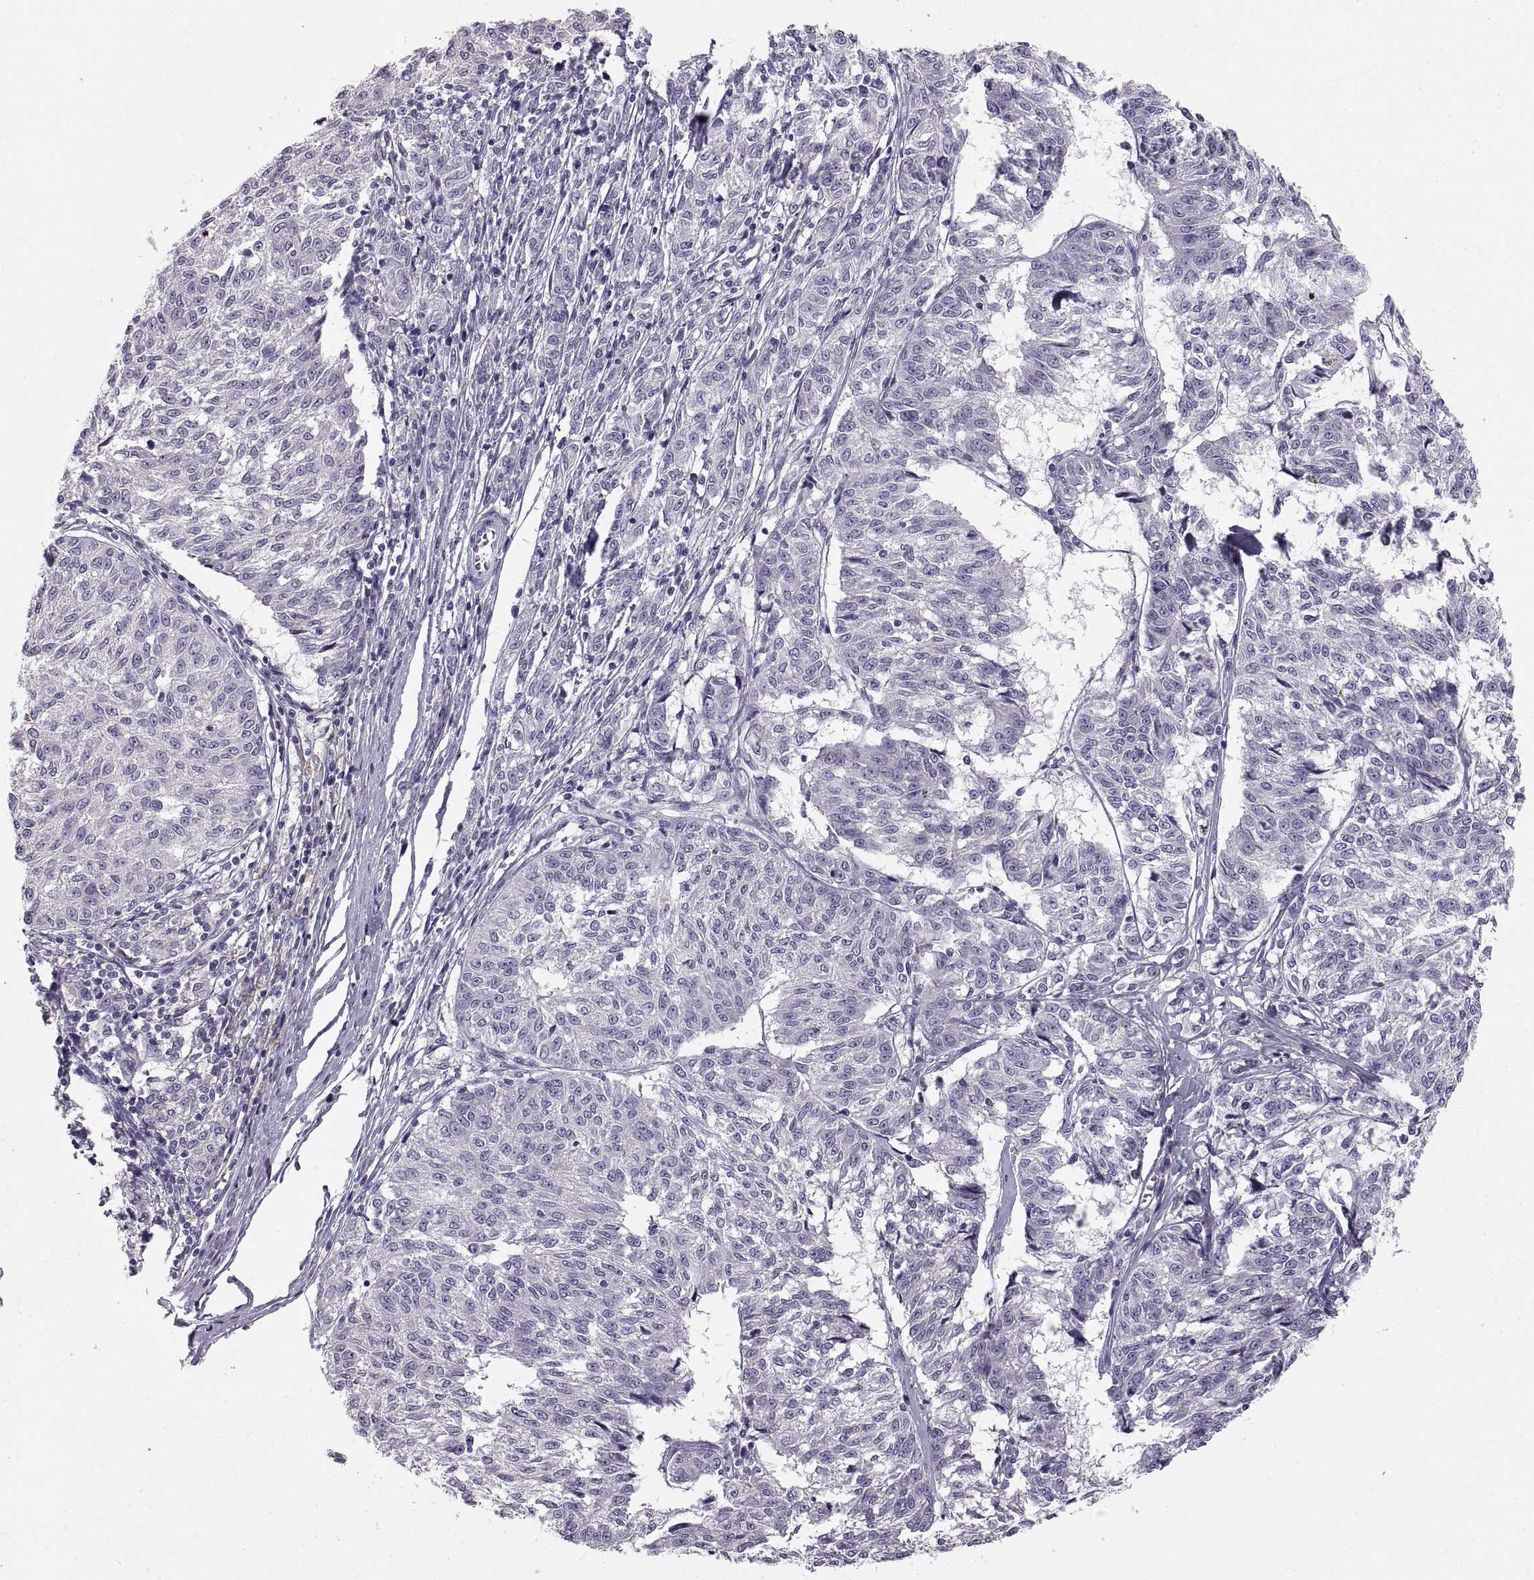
{"staining": {"intensity": "negative", "quantity": "none", "location": "none"}, "tissue": "melanoma", "cell_type": "Tumor cells", "image_type": "cancer", "snomed": [{"axis": "morphology", "description": "Malignant melanoma, NOS"}, {"axis": "topography", "description": "Skin"}], "caption": "Melanoma was stained to show a protein in brown. There is no significant expression in tumor cells.", "gene": "ADAM32", "patient": {"sex": "female", "age": 72}}